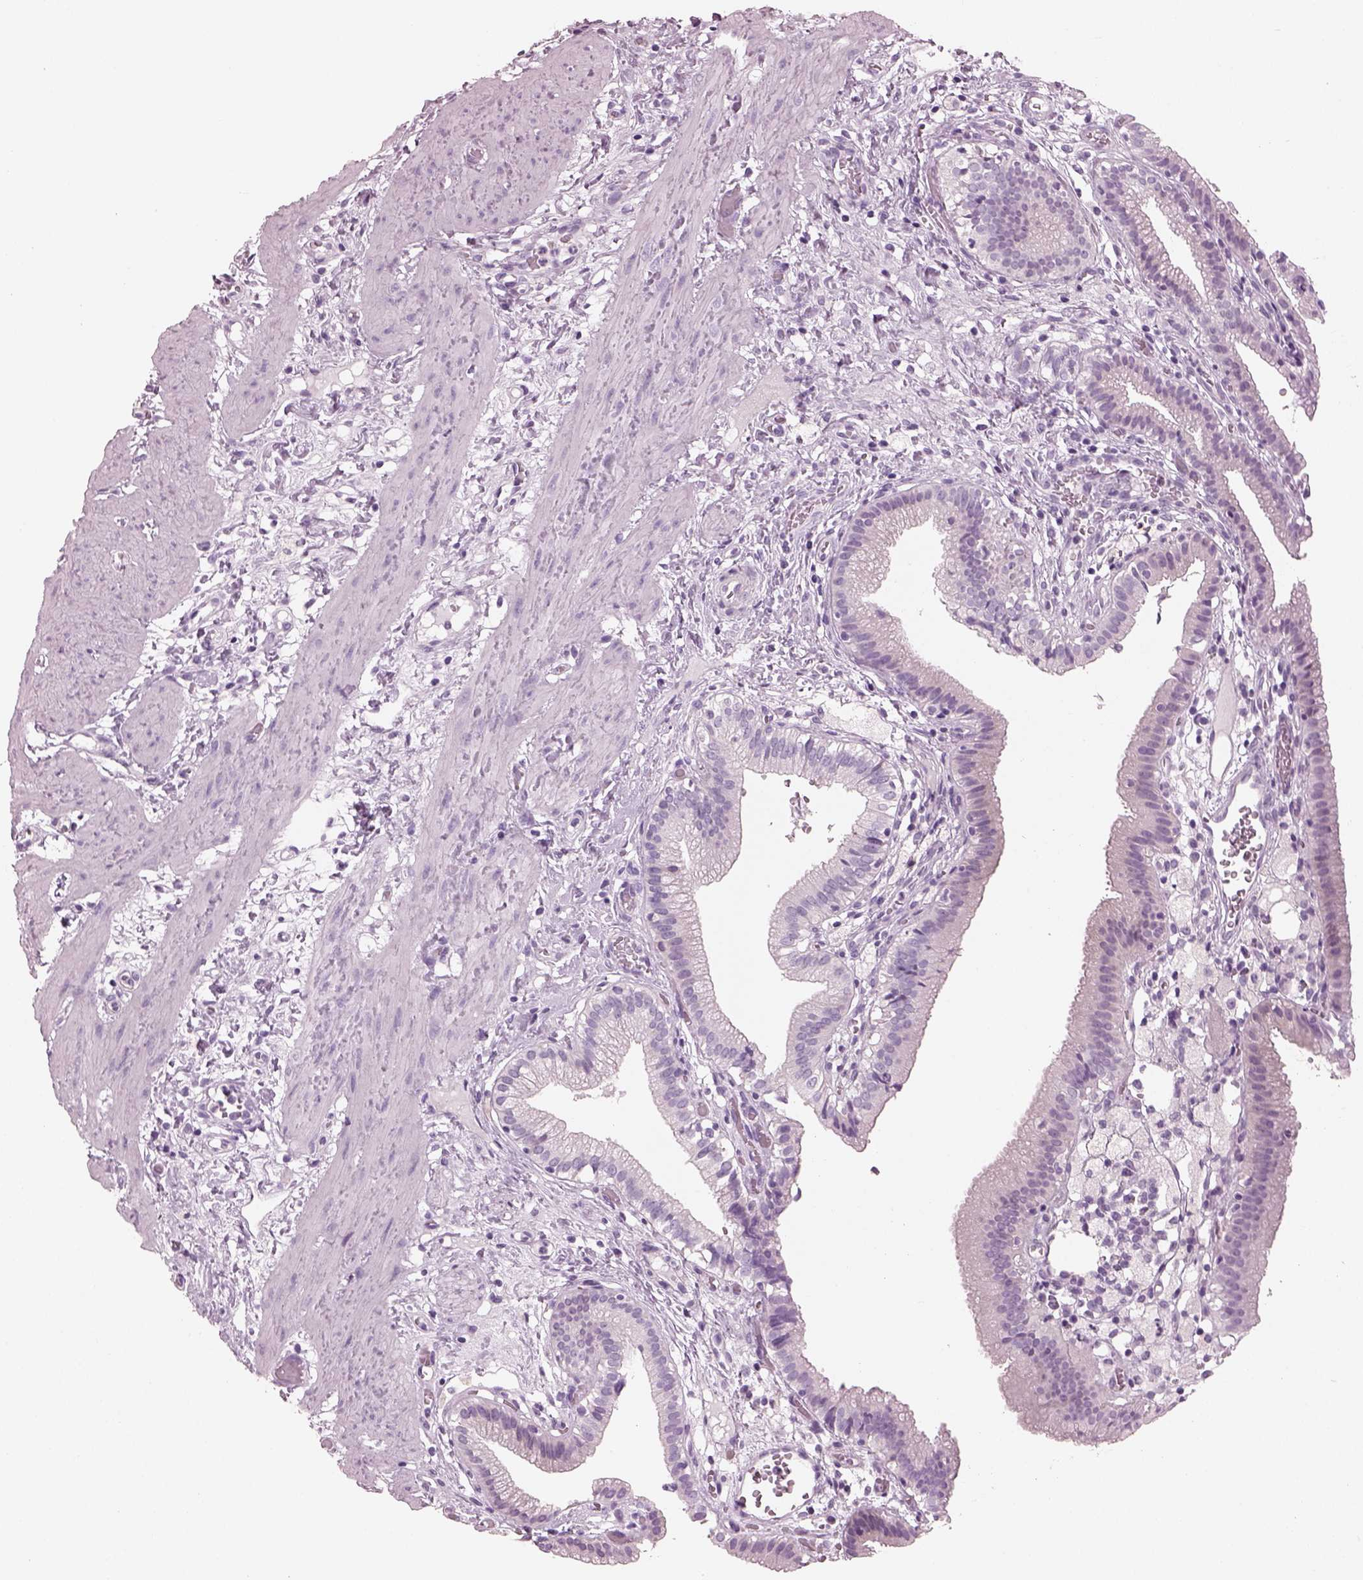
{"staining": {"intensity": "negative", "quantity": "none", "location": "none"}, "tissue": "gallbladder", "cell_type": "Glandular cells", "image_type": "normal", "snomed": [{"axis": "morphology", "description": "Normal tissue, NOS"}, {"axis": "topography", "description": "Gallbladder"}], "caption": "High magnification brightfield microscopy of normal gallbladder stained with DAB (brown) and counterstained with hematoxylin (blue): glandular cells show no significant expression. (DAB immunohistochemistry (IHC) visualized using brightfield microscopy, high magnification).", "gene": "HYDIN", "patient": {"sex": "female", "age": 24}}